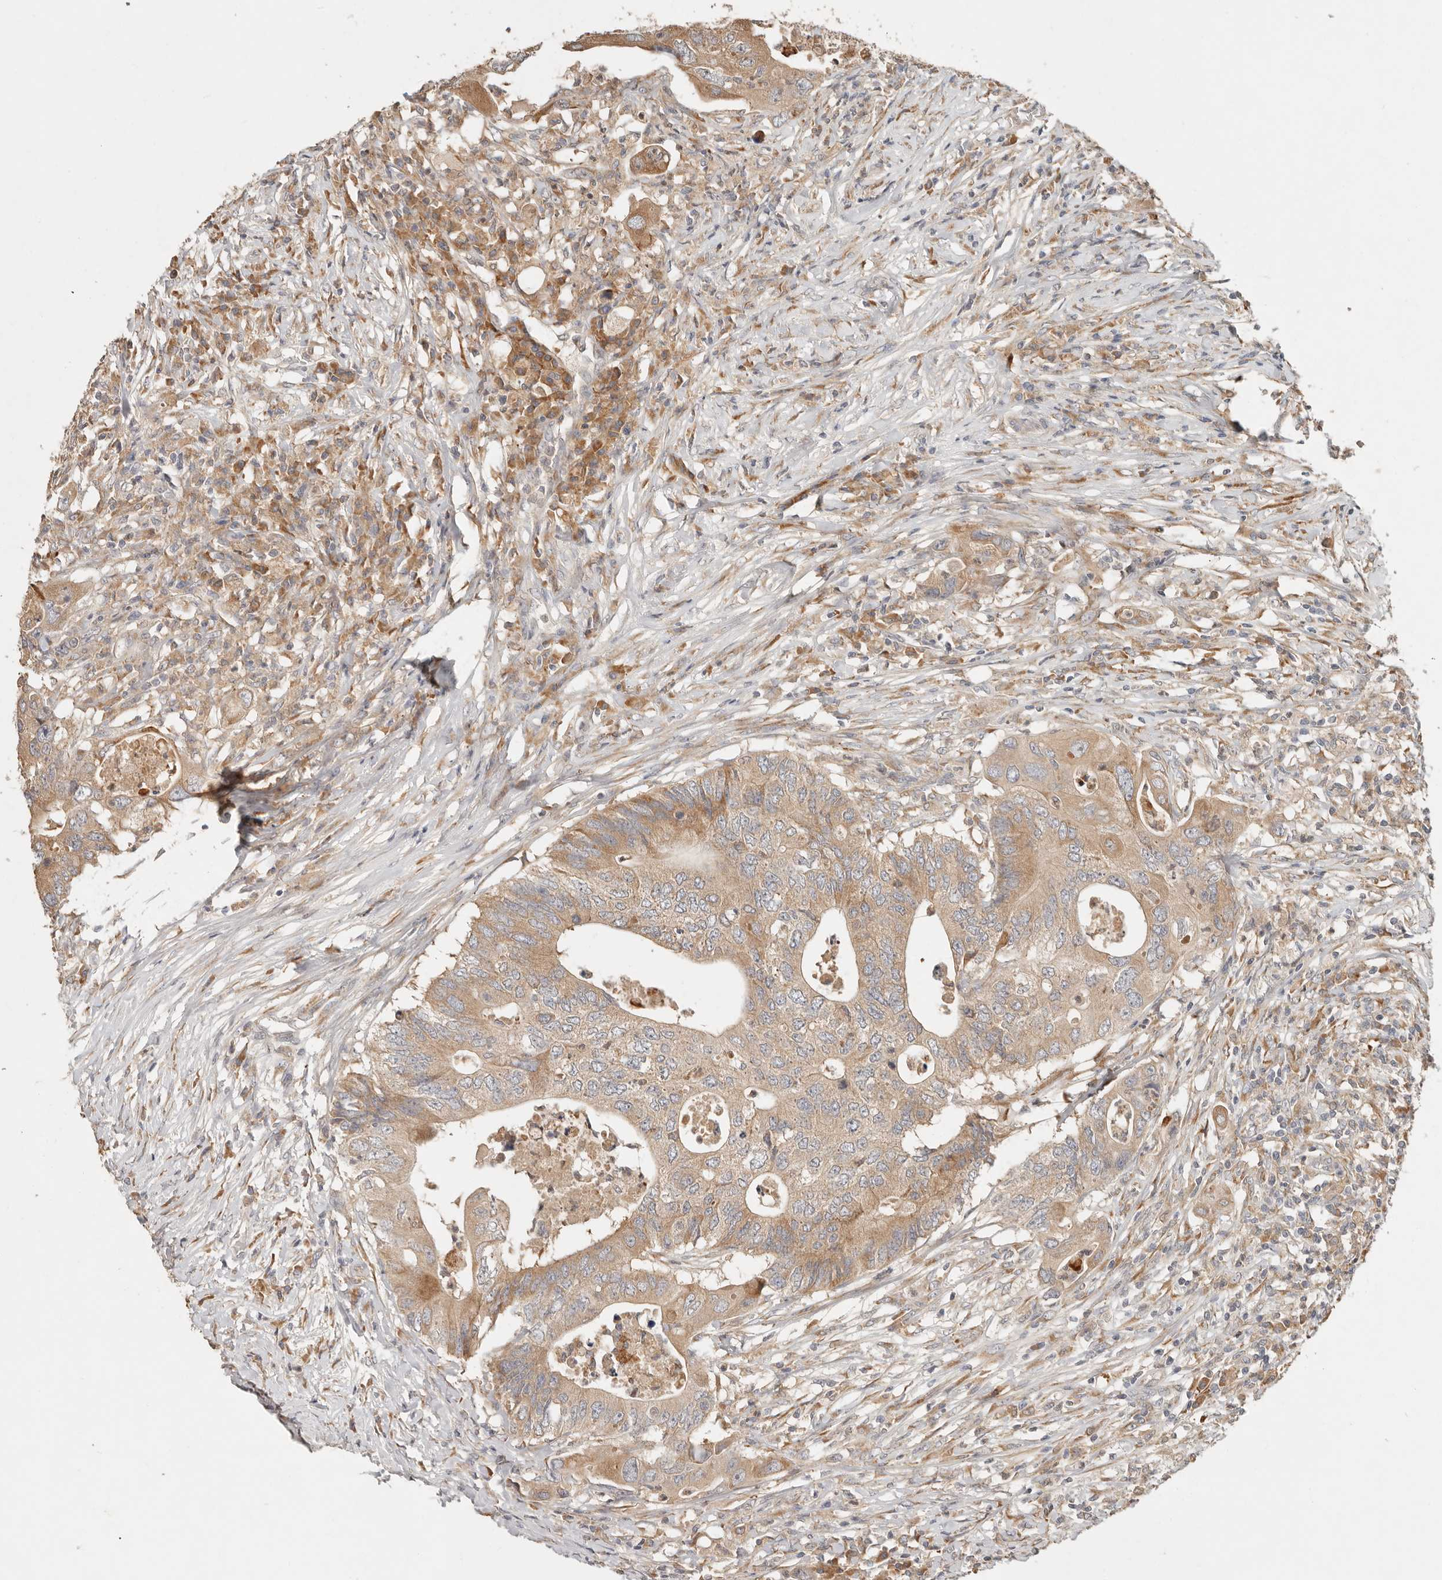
{"staining": {"intensity": "moderate", "quantity": ">75%", "location": "cytoplasmic/membranous"}, "tissue": "colorectal cancer", "cell_type": "Tumor cells", "image_type": "cancer", "snomed": [{"axis": "morphology", "description": "Adenocarcinoma, NOS"}, {"axis": "topography", "description": "Colon"}], "caption": "The photomicrograph demonstrates a brown stain indicating the presence of a protein in the cytoplasmic/membranous of tumor cells in colorectal cancer. Nuclei are stained in blue.", "gene": "ARHGEF10L", "patient": {"sex": "male", "age": 71}}